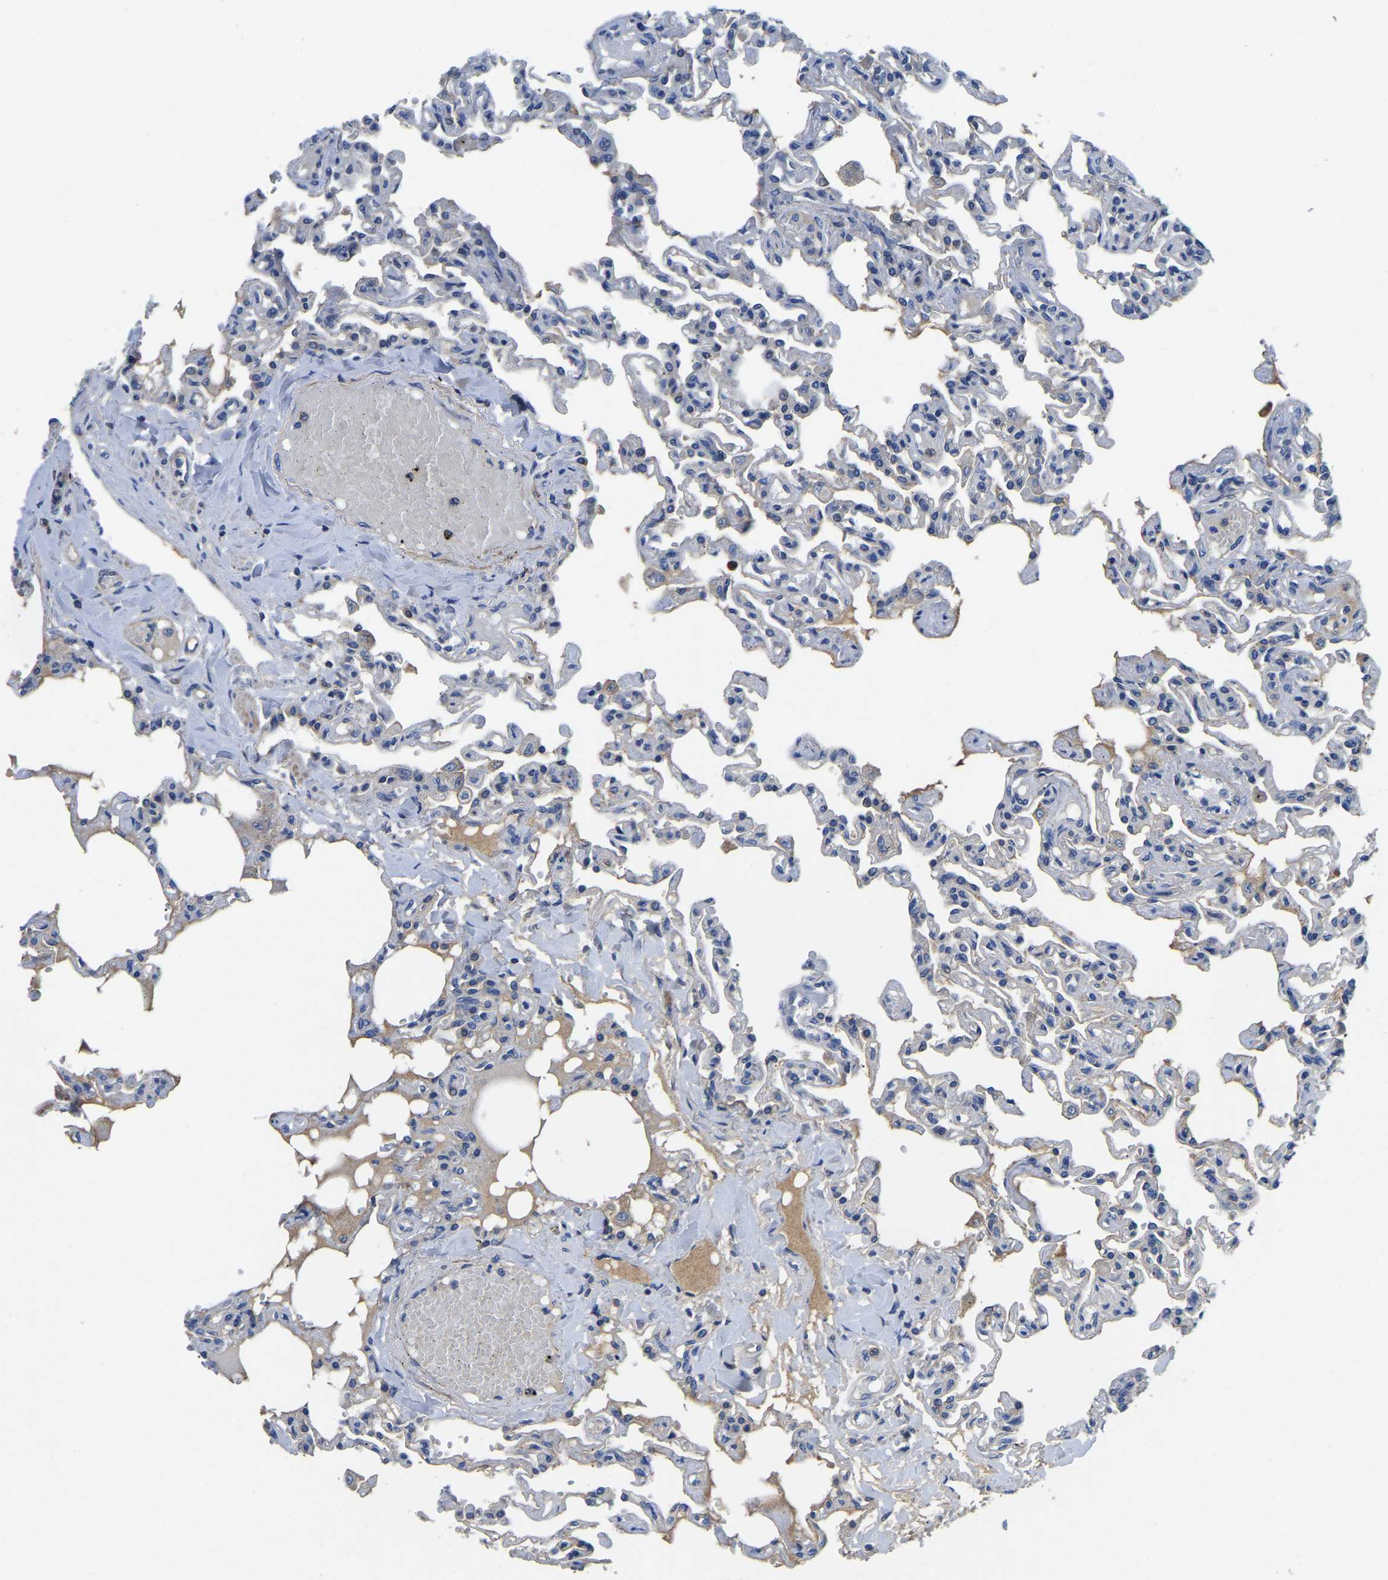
{"staining": {"intensity": "negative", "quantity": "none", "location": "none"}, "tissue": "lung", "cell_type": "Alveolar cells", "image_type": "normal", "snomed": [{"axis": "morphology", "description": "Normal tissue, NOS"}, {"axis": "topography", "description": "Lung"}], "caption": "Alveolar cells are negative for brown protein staining in normal lung. (DAB (3,3'-diaminobenzidine) IHC with hematoxylin counter stain).", "gene": "STAT2", "patient": {"sex": "male", "age": 21}}